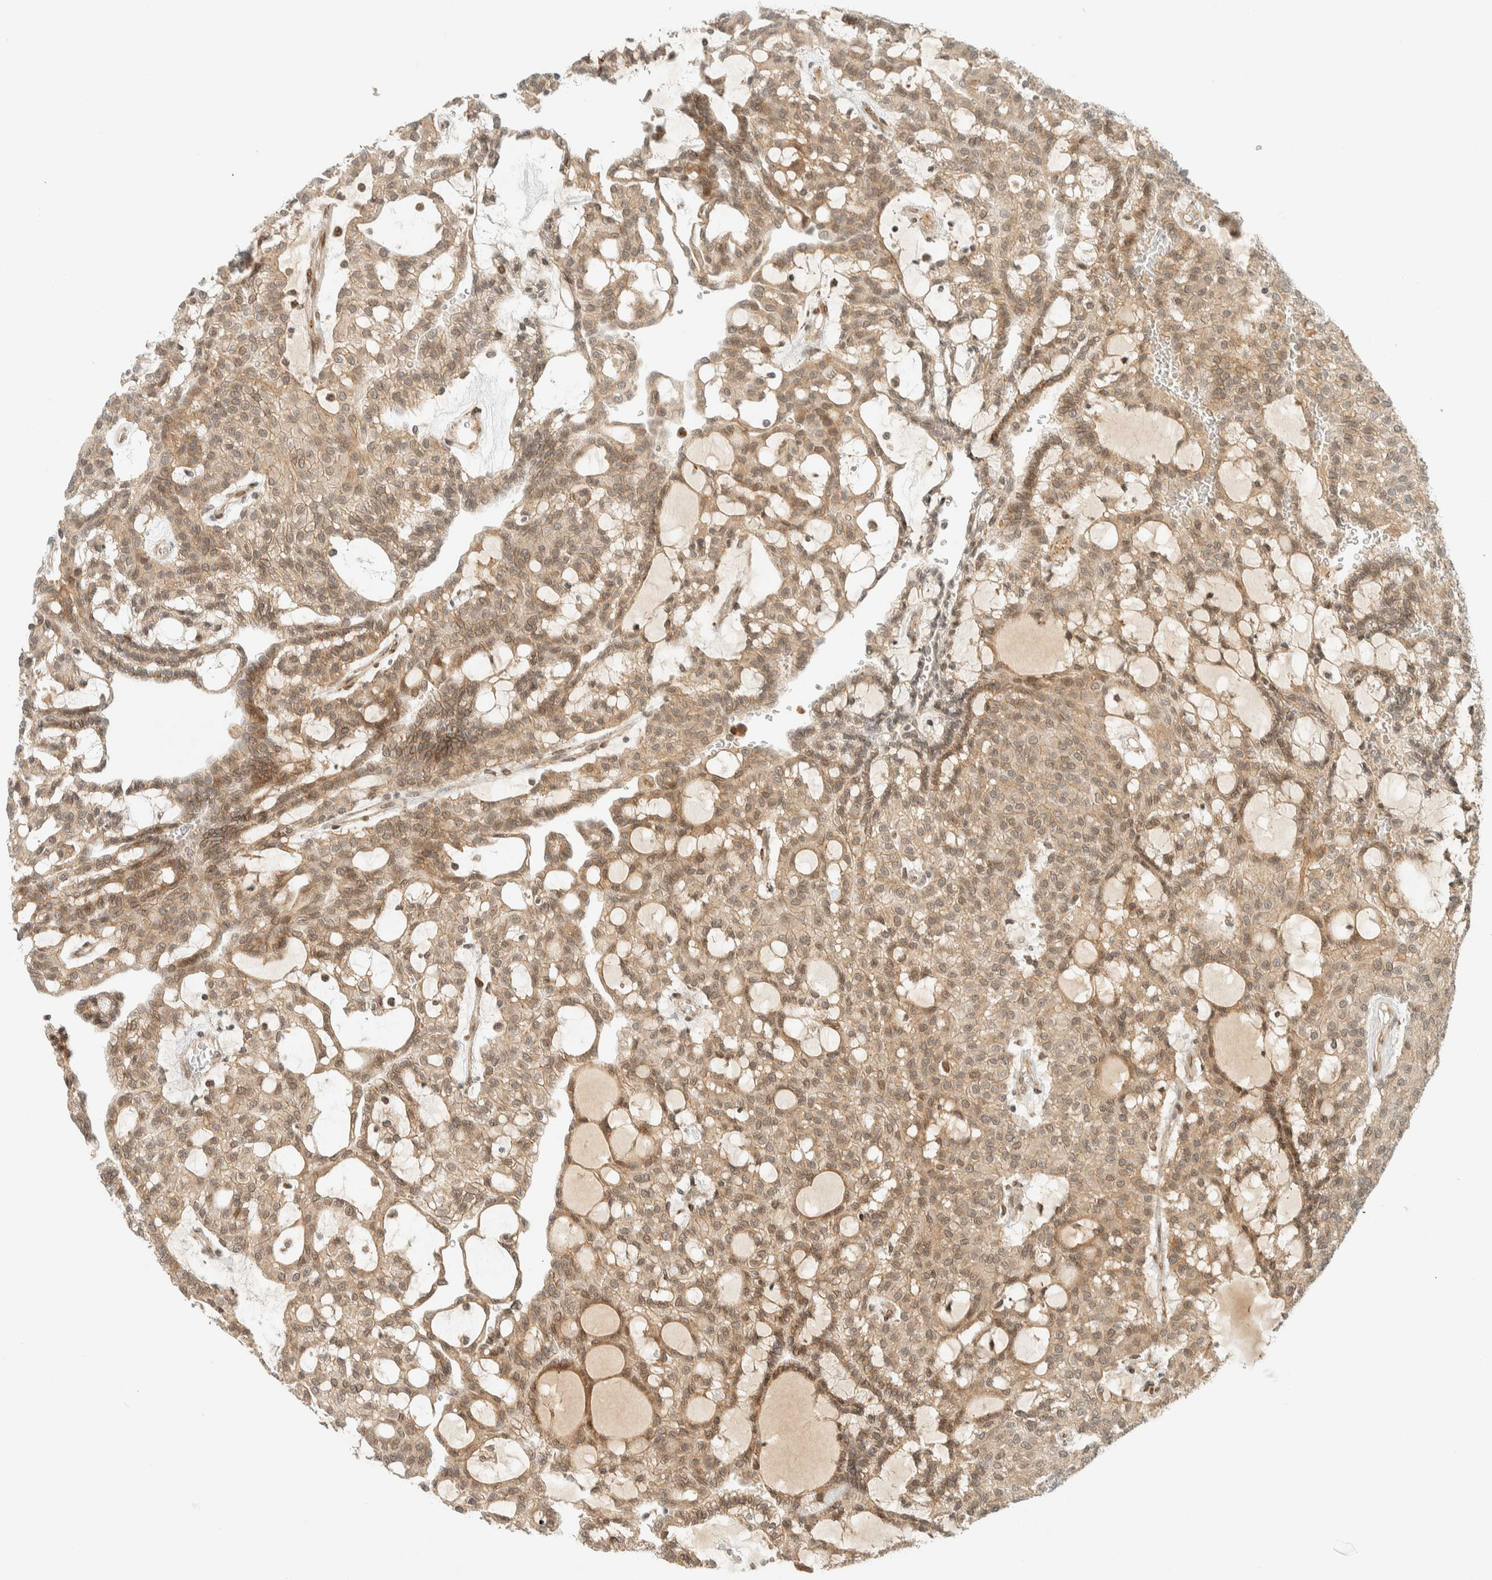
{"staining": {"intensity": "weak", "quantity": ">75%", "location": "cytoplasmic/membranous,nuclear"}, "tissue": "renal cancer", "cell_type": "Tumor cells", "image_type": "cancer", "snomed": [{"axis": "morphology", "description": "Adenocarcinoma, NOS"}, {"axis": "topography", "description": "Kidney"}], "caption": "DAB immunohistochemical staining of human renal adenocarcinoma demonstrates weak cytoplasmic/membranous and nuclear protein expression in about >75% of tumor cells.", "gene": "ITPRID1", "patient": {"sex": "male", "age": 63}}